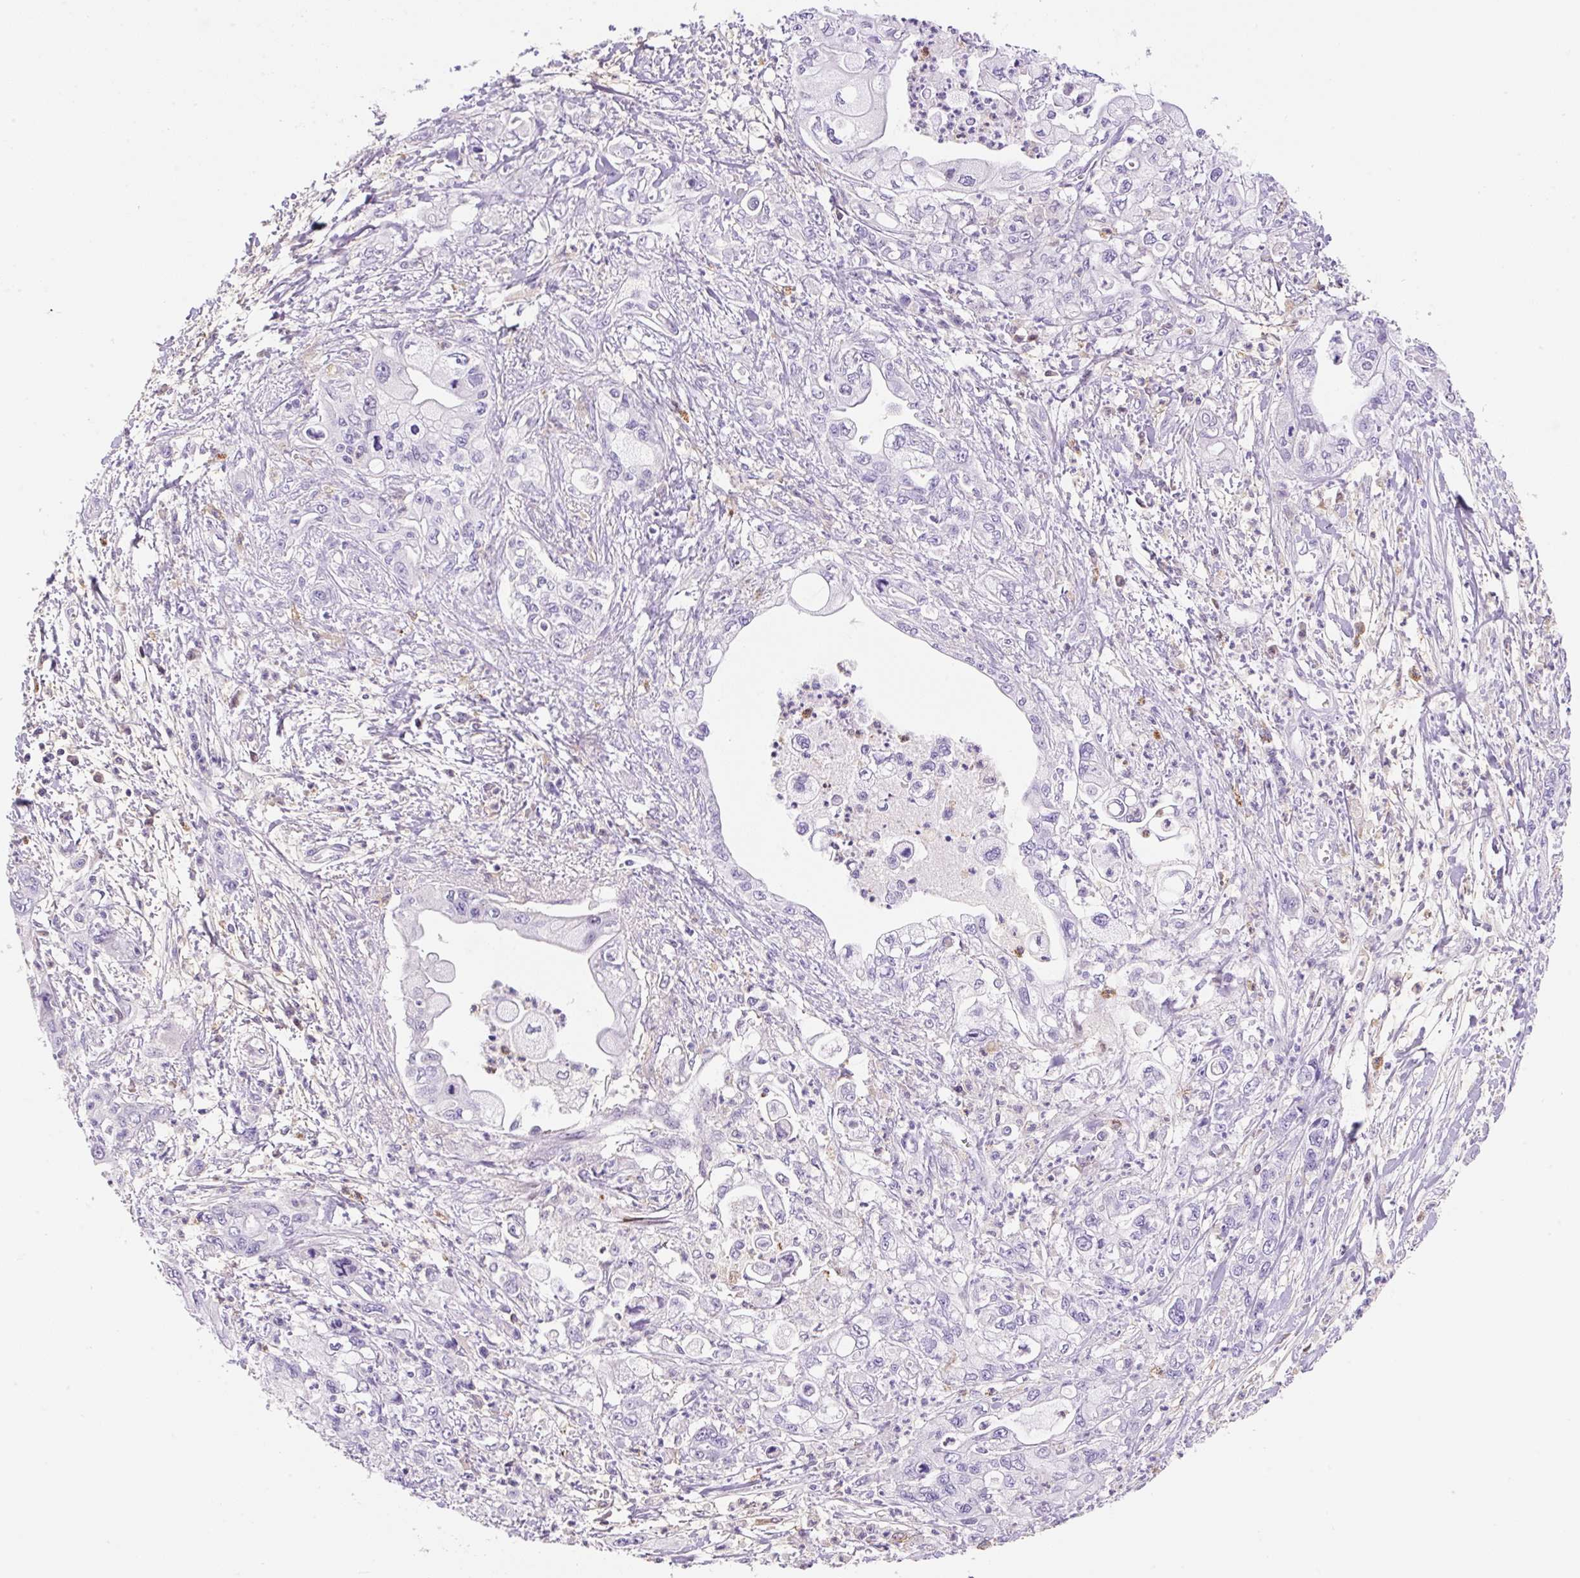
{"staining": {"intensity": "negative", "quantity": "none", "location": "none"}, "tissue": "pancreatic cancer", "cell_type": "Tumor cells", "image_type": "cancer", "snomed": [{"axis": "morphology", "description": "Adenocarcinoma, NOS"}, {"axis": "topography", "description": "Pancreas"}], "caption": "Immunohistochemistry (IHC) micrograph of human pancreatic adenocarcinoma stained for a protein (brown), which shows no positivity in tumor cells.", "gene": "TDRD15", "patient": {"sex": "male", "age": 61}}